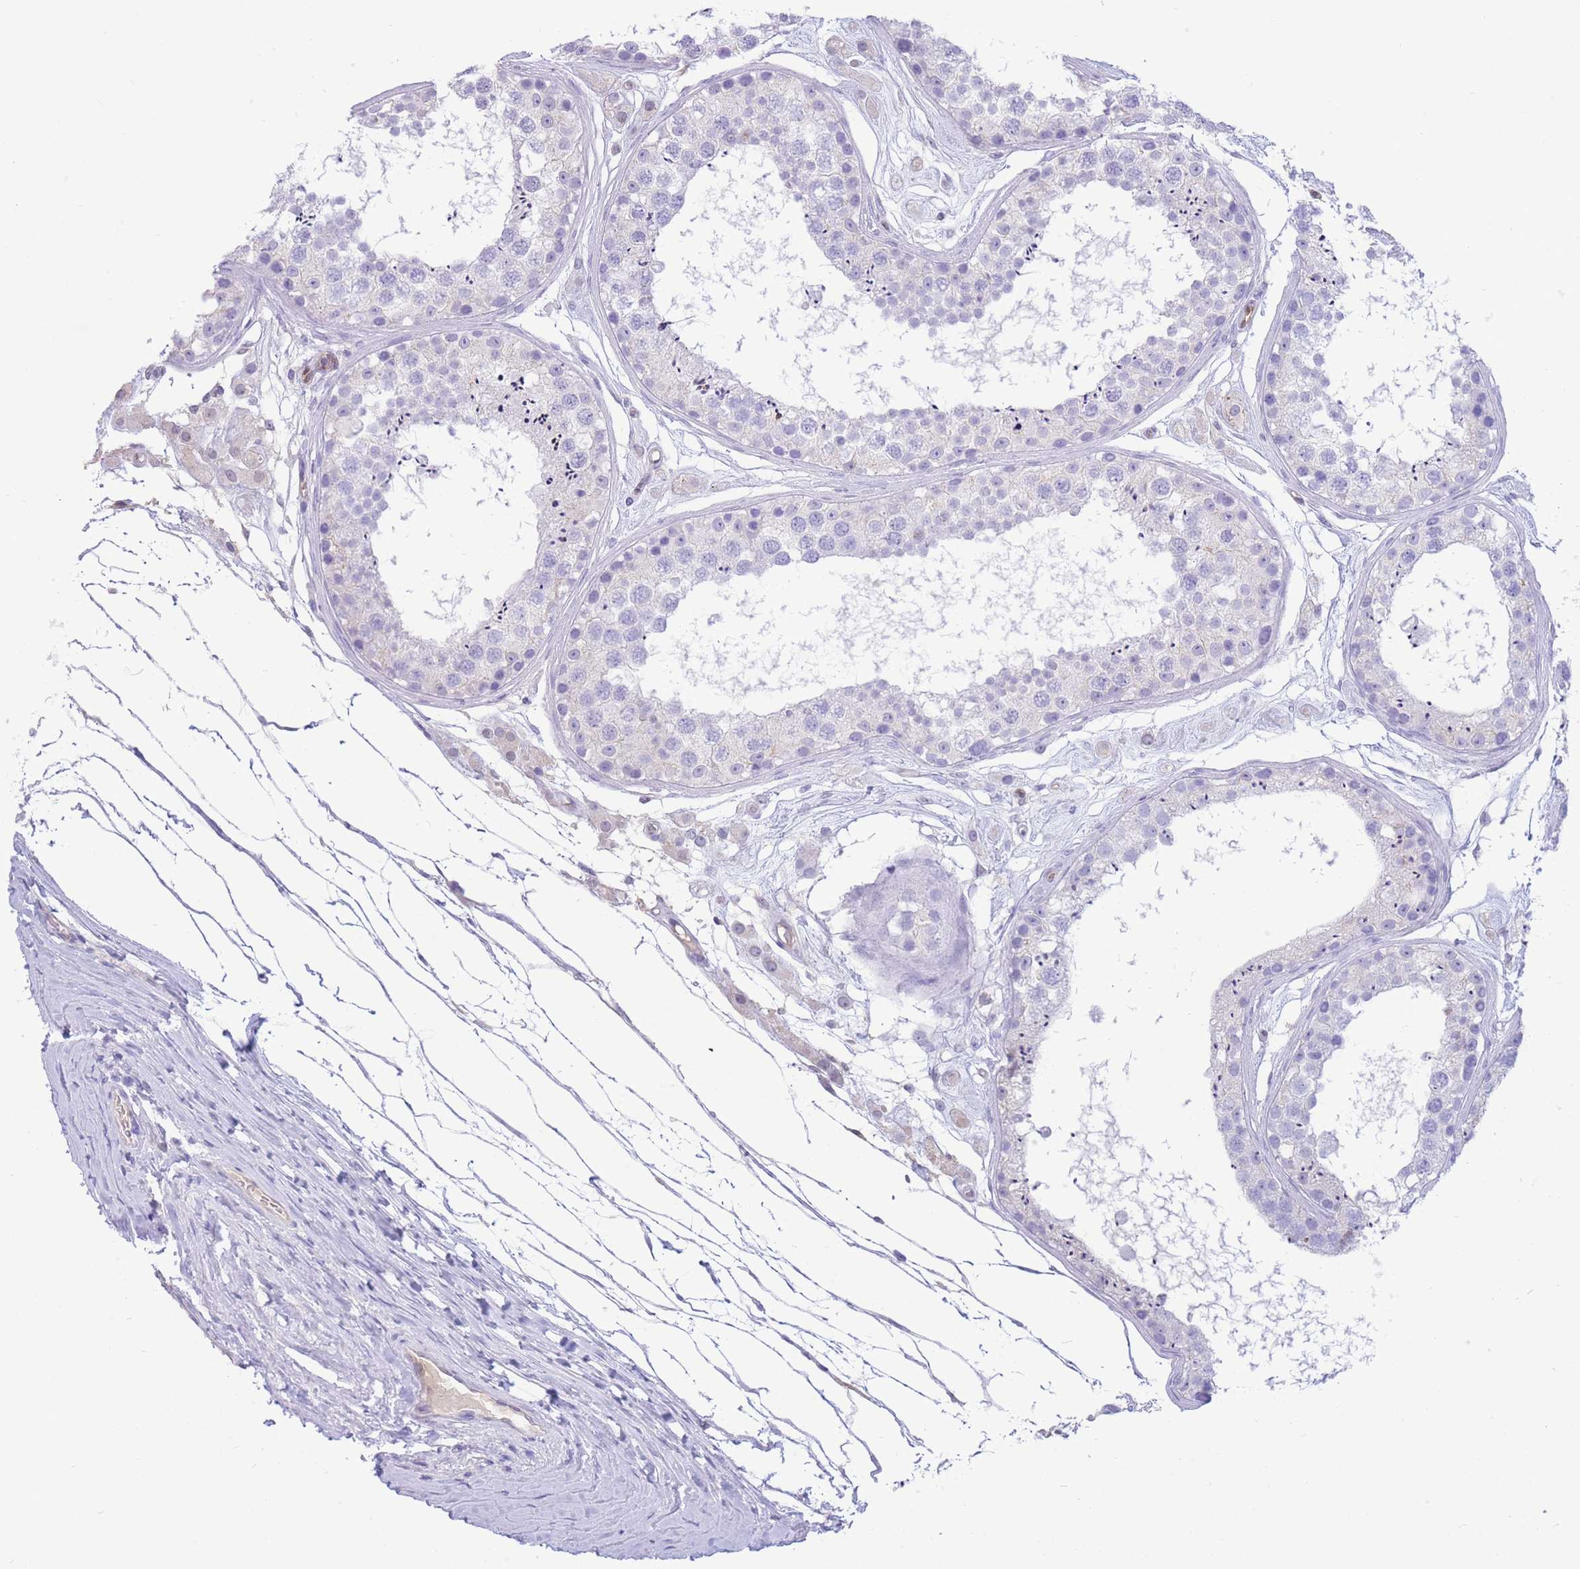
{"staining": {"intensity": "negative", "quantity": "none", "location": "none"}, "tissue": "testis", "cell_type": "Cells in seminiferous ducts", "image_type": "normal", "snomed": [{"axis": "morphology", "description": "Normal tissue, NOS"}, {"axis": "topography", "description": "Testis"}], "caption": "This is an immunohistochemistry image of unremarkable human testis. There is no positivity in cells in seminiferous ducts.", "gene": "SULT1A1", "patient": {"sex": "male", "age": 25}}